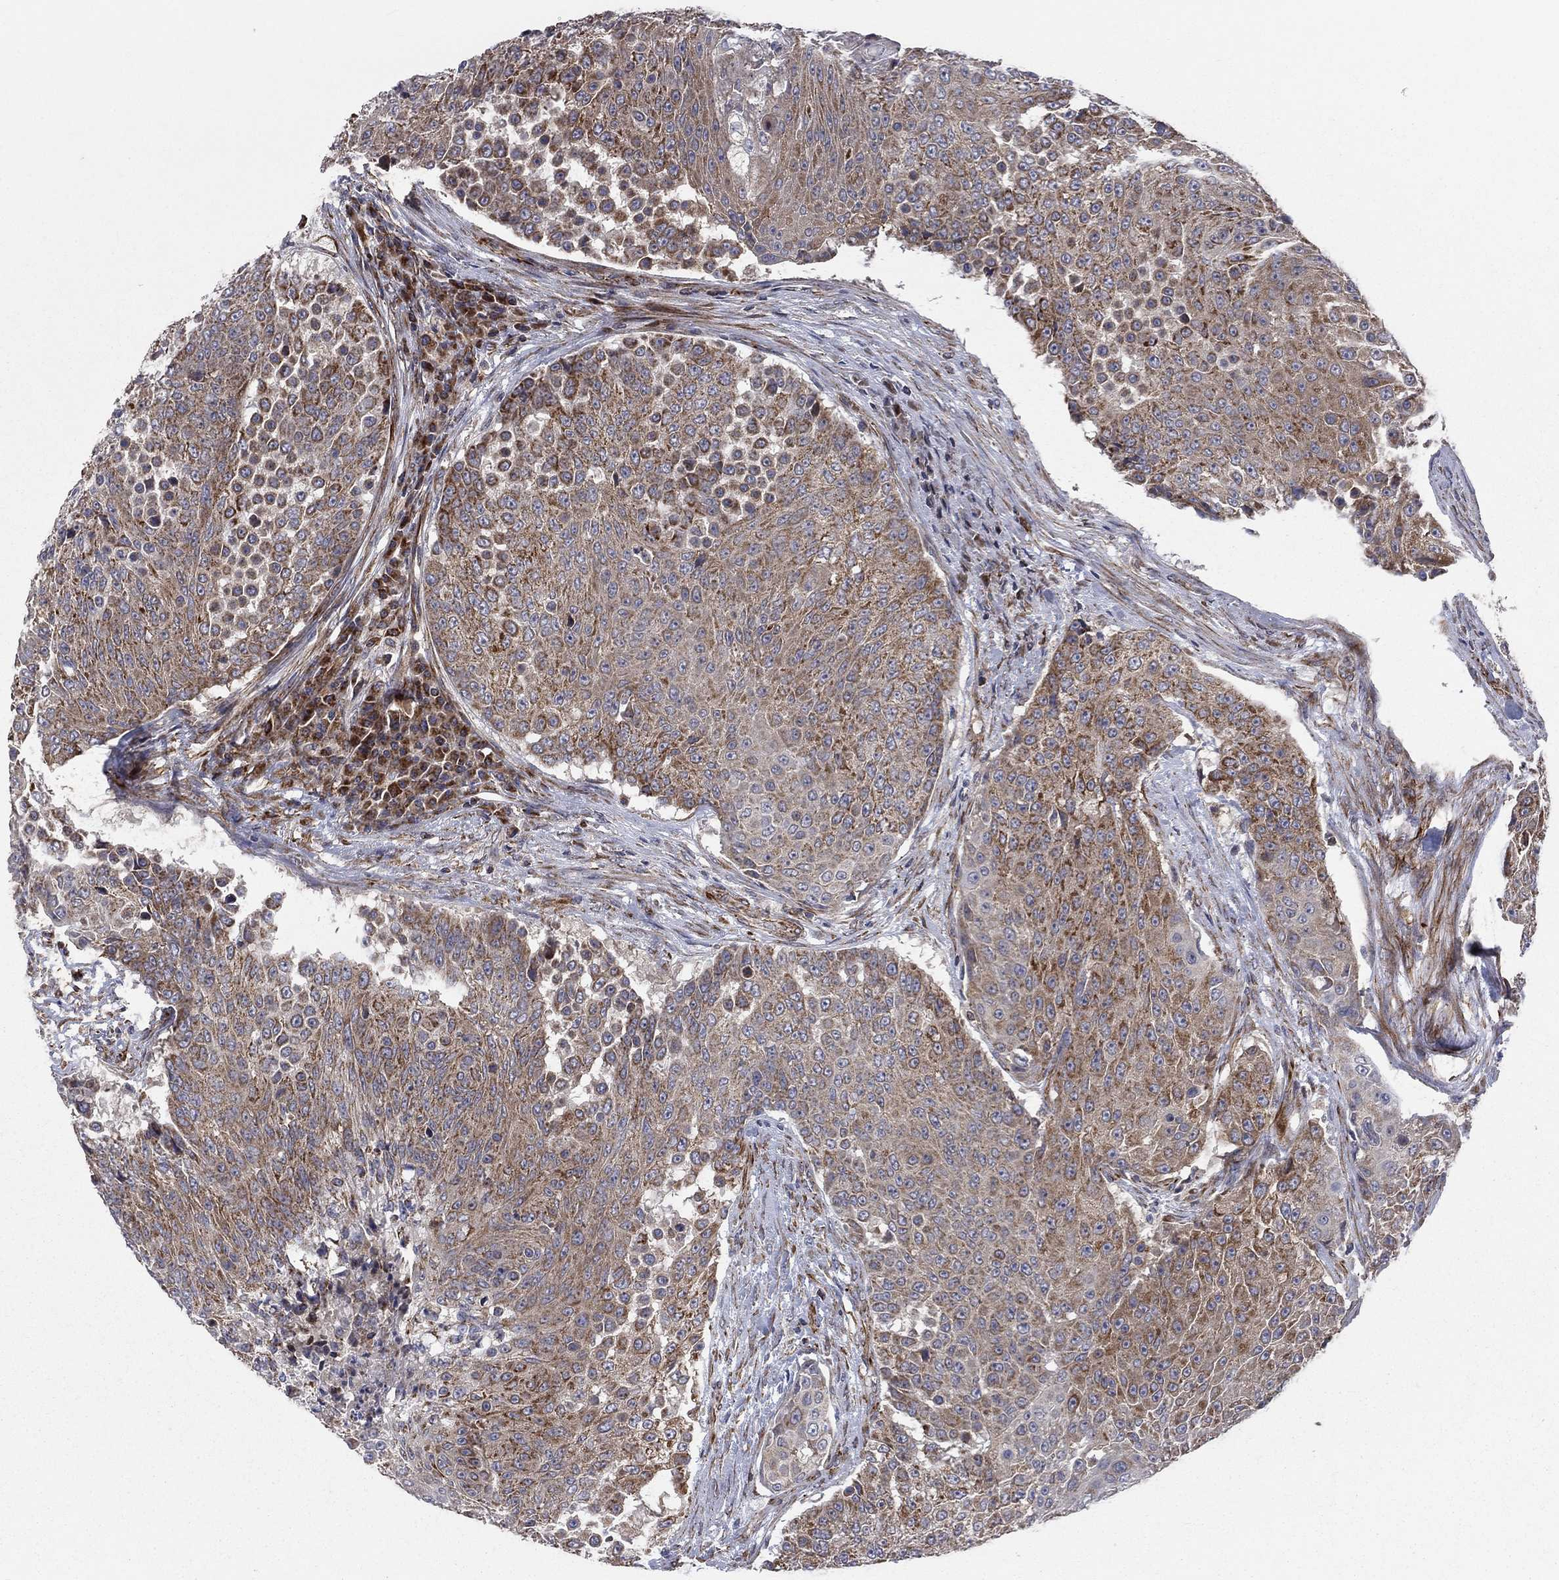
{"staining": {"intensity": "moderate", "quantity": ">75%", "location": "cytoplasmic/membranous"}, "tissue": "urothelial cancer", "cell_type": "Tumor cells", "image_type": "cancer", "snomed": [{"axis": "morphology", "description": "Urothelial carcinoma, High grade"}, {"axis": "topography", "description": "Urinary bladder"}], "caption": "IHC image of neoplastic tissue: human high-grade urothelial carcinoma stained using IHC shows medium levels of moderate protein expression localized specifically in the cytoplasmic/membranous of tumor cells, appearing as a cytoplasmic/membranous brown color.", "gene": "NDUFC1", "patient": {"sex": "female", "age": 63}}